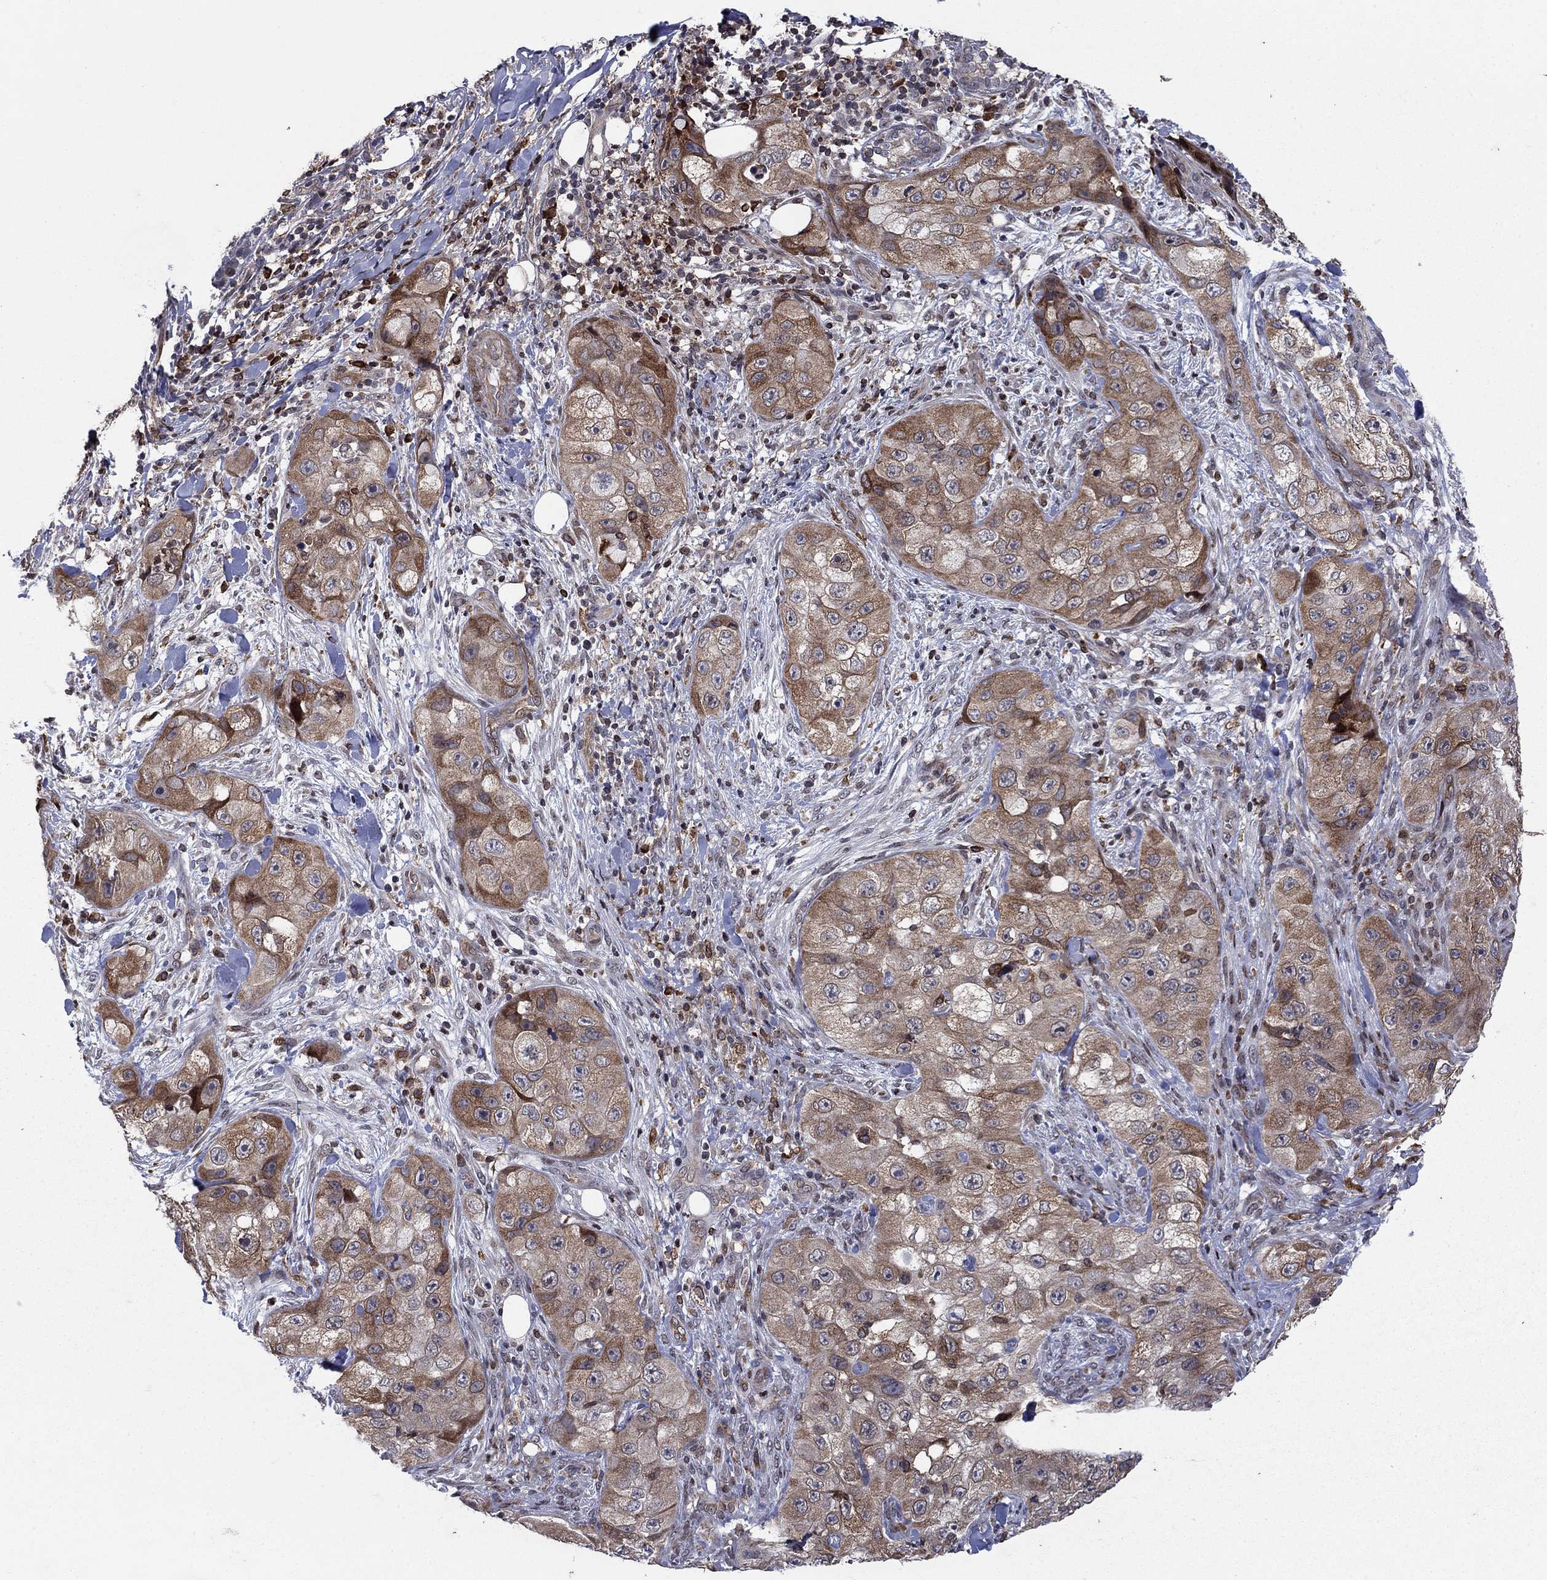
{"staining": {"intensity": "strong", "quantity": "<25%", "location": "cytoplasmic/membranous"}, "tissue": "skin cancer", "cell_type": "Tumor cells", "image_type": "cancer", "snomed": [{"axis": "morphology", "description": "Squamous cell carcinoma, NOS"}, {"axis": "topography", "description": "Skin"}, {"axis": "topography", "description": "Subcutis"}], "caption": "This is an image of IHC staining of skin squamous cell carcinoma, which shows strong expression in the cytoplasmic/membranous of tumor cells.", "gene": "DHRS7", "patient": {"sex": "male", "age": 73}}